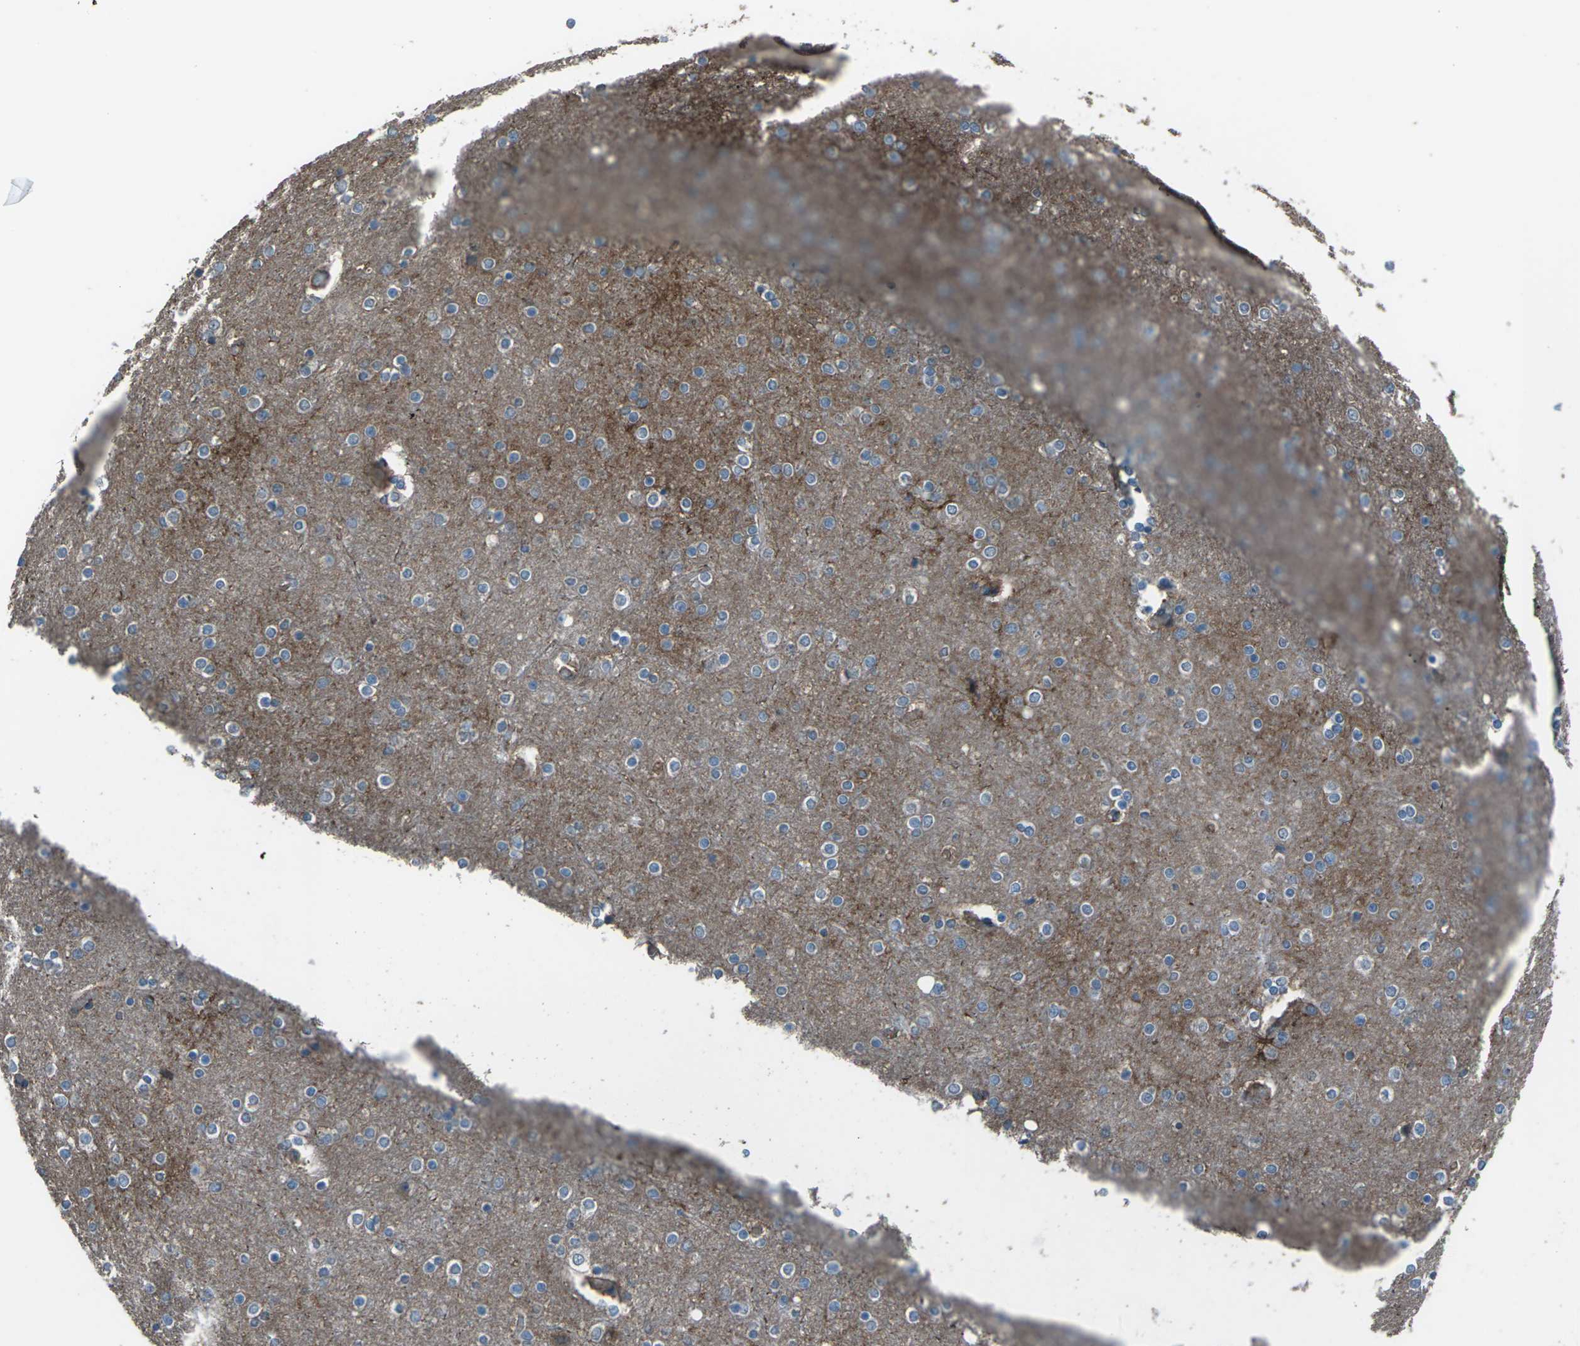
{"staining": {"intensity": "negative", "quantity": "none", "location": "none"}, "tissue": "cerebral cortex", "cell_type": "Endothelial cells", "image_type": "normal", "snomed": [{"axis": "morphology", "description": "Normal tissue, NOS"}, {"axis": "topography", "description": "Cerebral cortex"}], "caption": "An IHC image of unremarkable cerebral cortex is shown. There is no staining in endothelial cells of cerebral cortex. (DAB immunohistochemistry (IHC) visualized using brightfield microscopy, high magnification).", "gene": "CMTM4", "patient": {"sex": "female", "age": 54}}